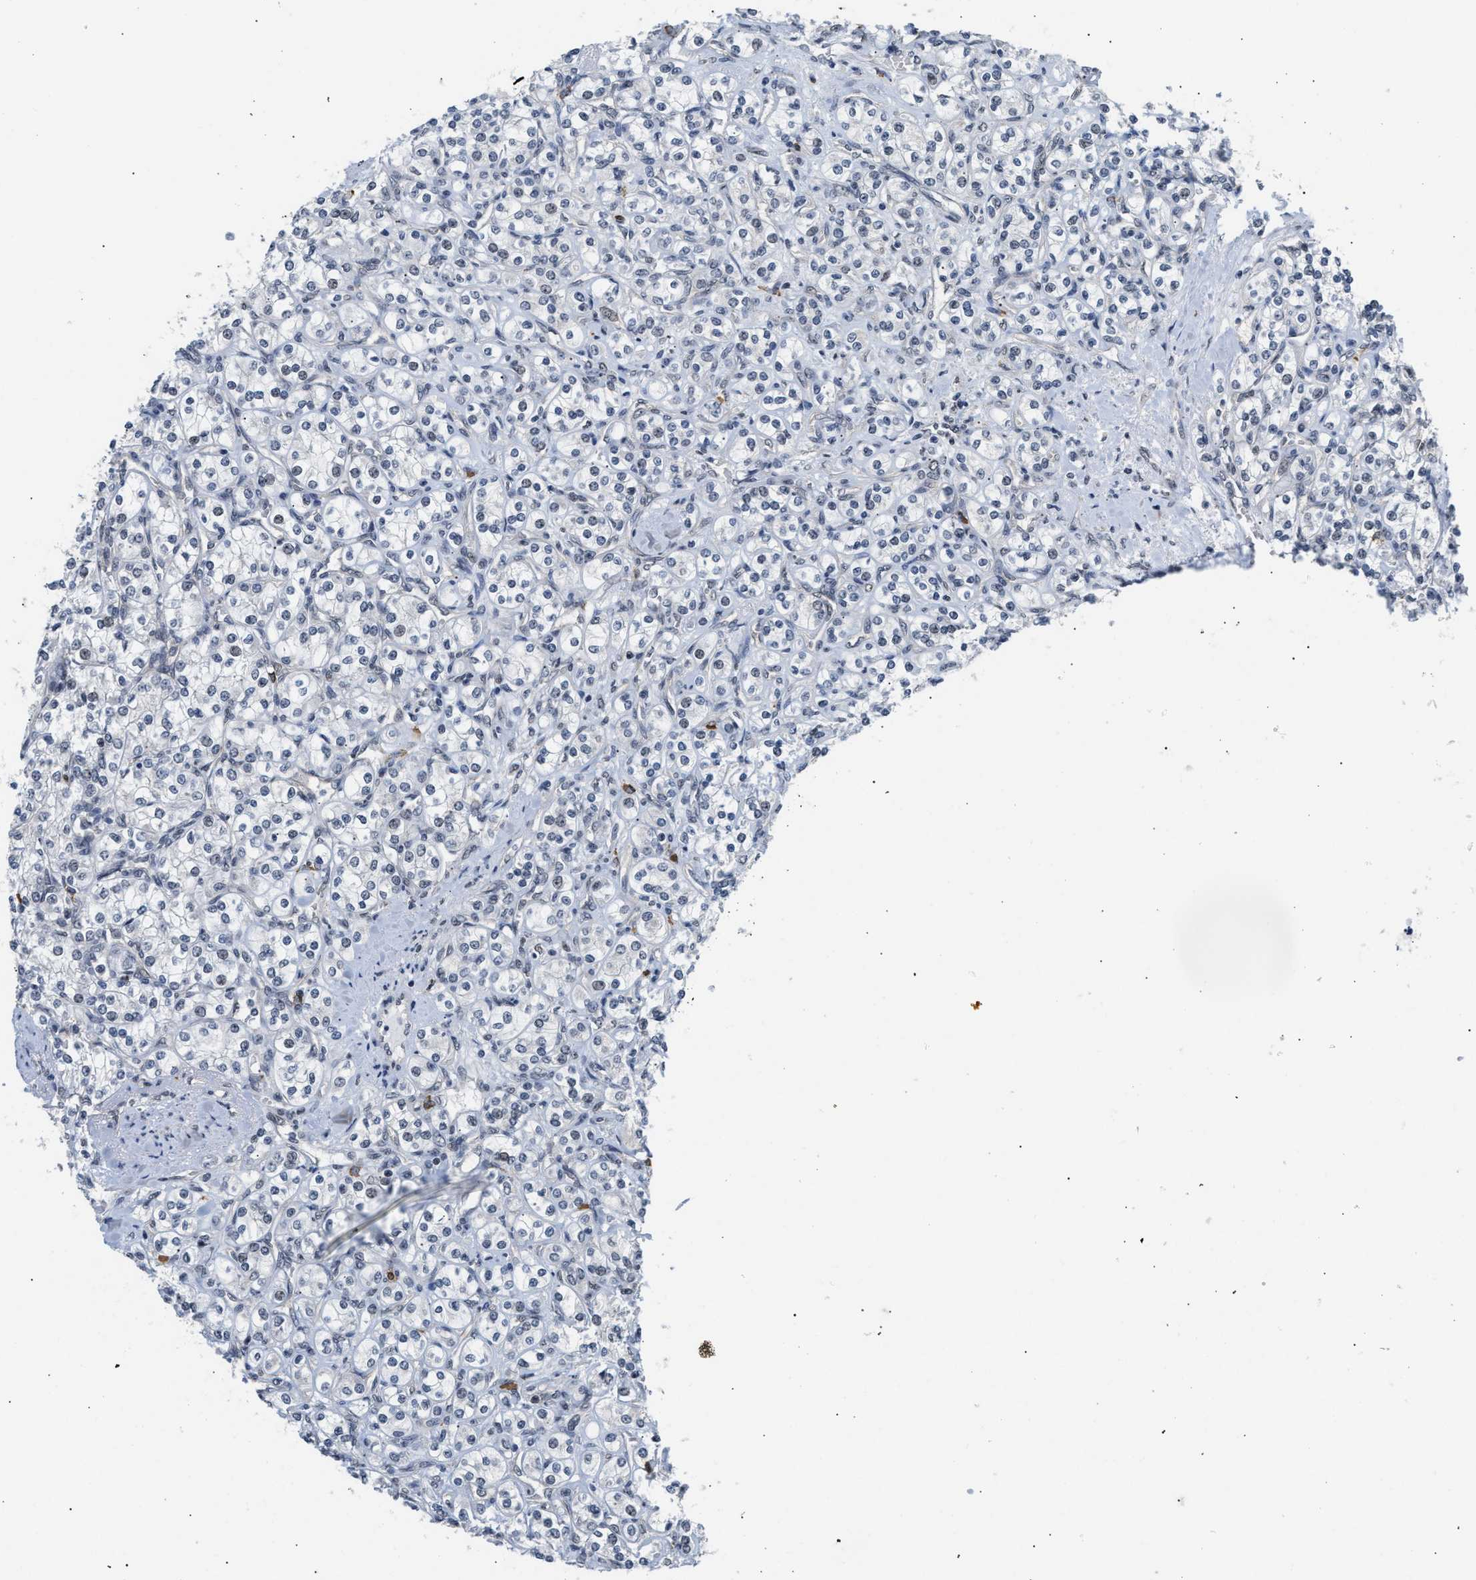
{"staining": {"intensity": "negative", "quantity": "none", "location": "none"}, "tissue": "renal cancer", "cell_type": "Tumor cells", "image_type": "cancer", "snomed": [{"axis": "morphology", "description": "Adenocarcinoma, NOS"}, {"axis": "topography", "description": "Kidney"}], "caption": "A high-resolution photomicrograph shows immunohistochemistry (IHC) staining of renal cancer (adenocarcinoma), which demonstrates no significant positivity in tumor cells.", "gene": "TXNRD3", "patient": {"sex": "male", "age": 77}}